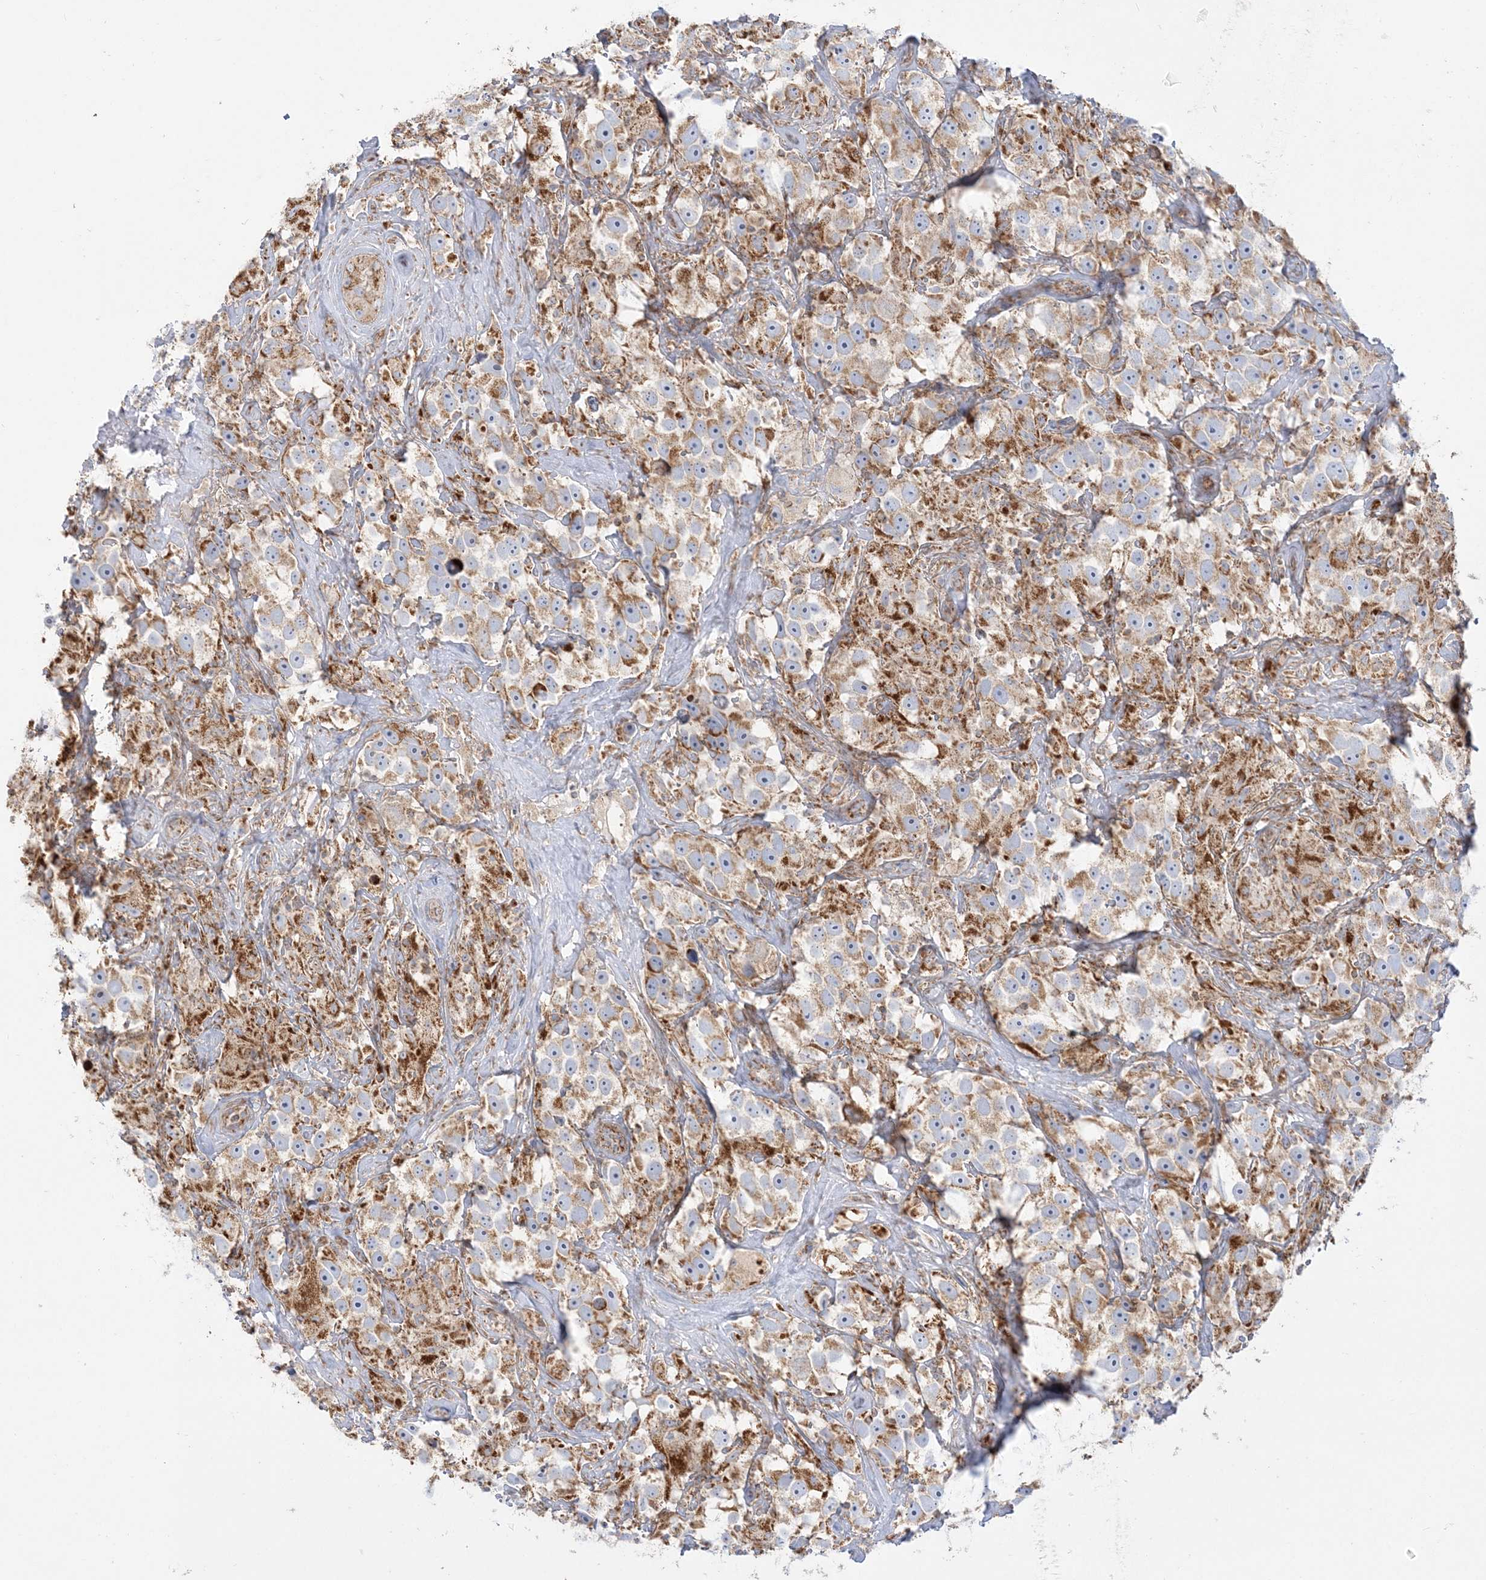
{"staining": {"intensity": "moderate", "quantity": ">75%", "location": "cytoplasmic/membranous"}, "tissue": "testis cancer", "cell_type": "Tumor cells", "image_type": "cancer", "snomed": [{"axis": "morphology", "description": "Seminoma, NOS"}, {"axis": "topography", "description": "Testis"}], "caption": "A brown stain shows moderate cytoplasmic/membranous positivity of a protein in human testis seminoma tumor cells. Using DAB (brown) and hematoxylin (blue) stains, captured at high magnification using brightfield microscopy.", "gene": "TBC1D14", "patient": {"sex": "male", "age": 49}}